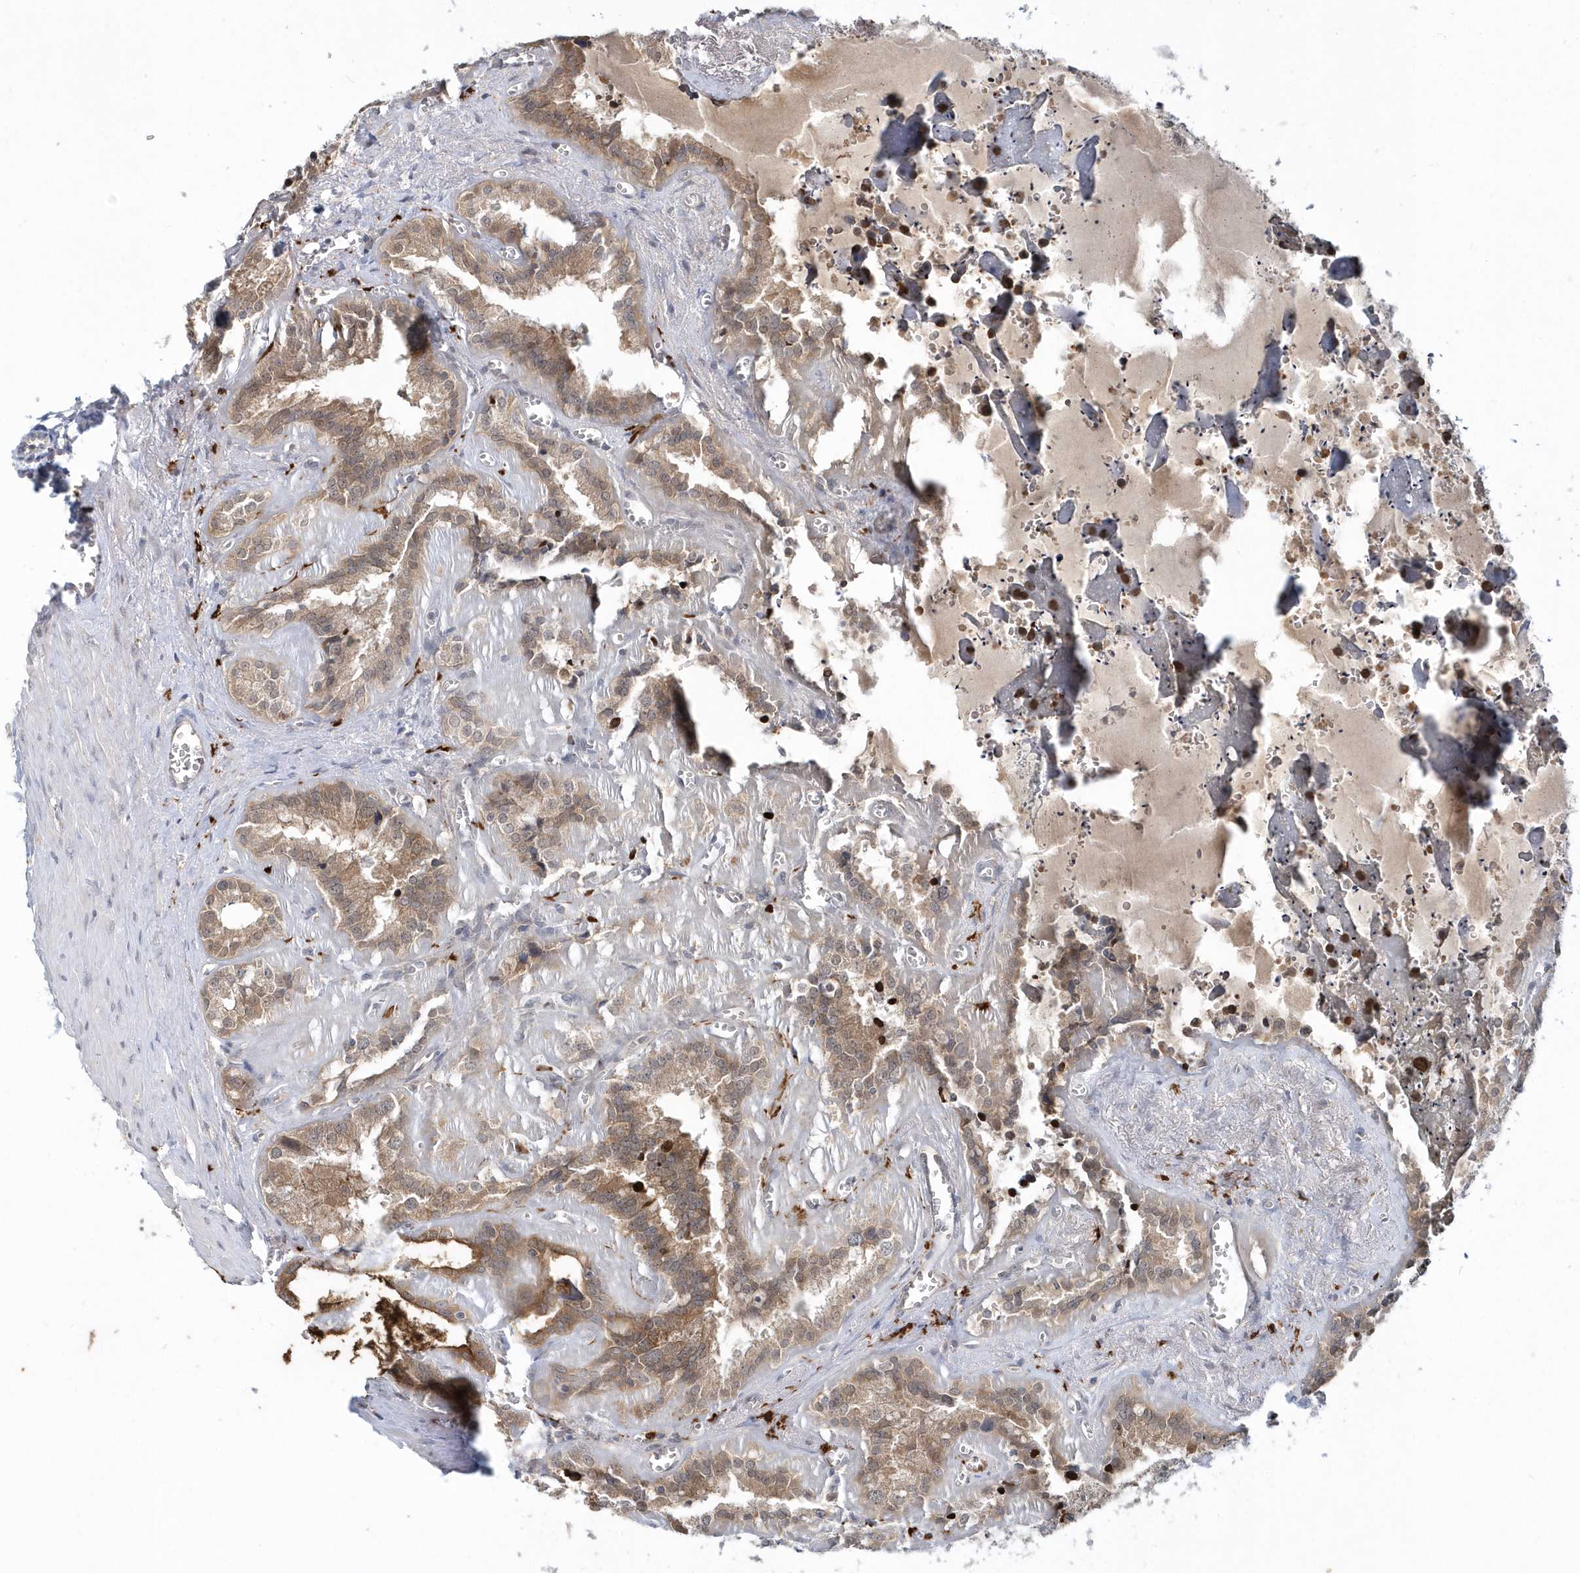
{"staining": {"intensity": "moderate", "quantity": ">75%", "location": "cytoplasmic/membranous"}, "tissue": "seminal vesicle", "cell_type": "Glandular cells", "image_type": "normal", "snomed": [{"axis": "morphology", "description": "Normal tissue, NOS"}, {"axis": "topography", "description": "Prostate"}, {"axis": "topography", "description": "Seminal veicle"}], "caption": "DAB (3,3'-diaminobenzidine) immunohistochemical staining of normal seminal vesicle reveals moderate cytoplasmic/membranous protein positivity in about >75% of glandular cells. Using DAB (brown) and hematoxylin (blue) stains, captured at high magnification using brightfield microscopy.", "gene": "RNF7", "patient": {"sex": "male", "age": 59}}